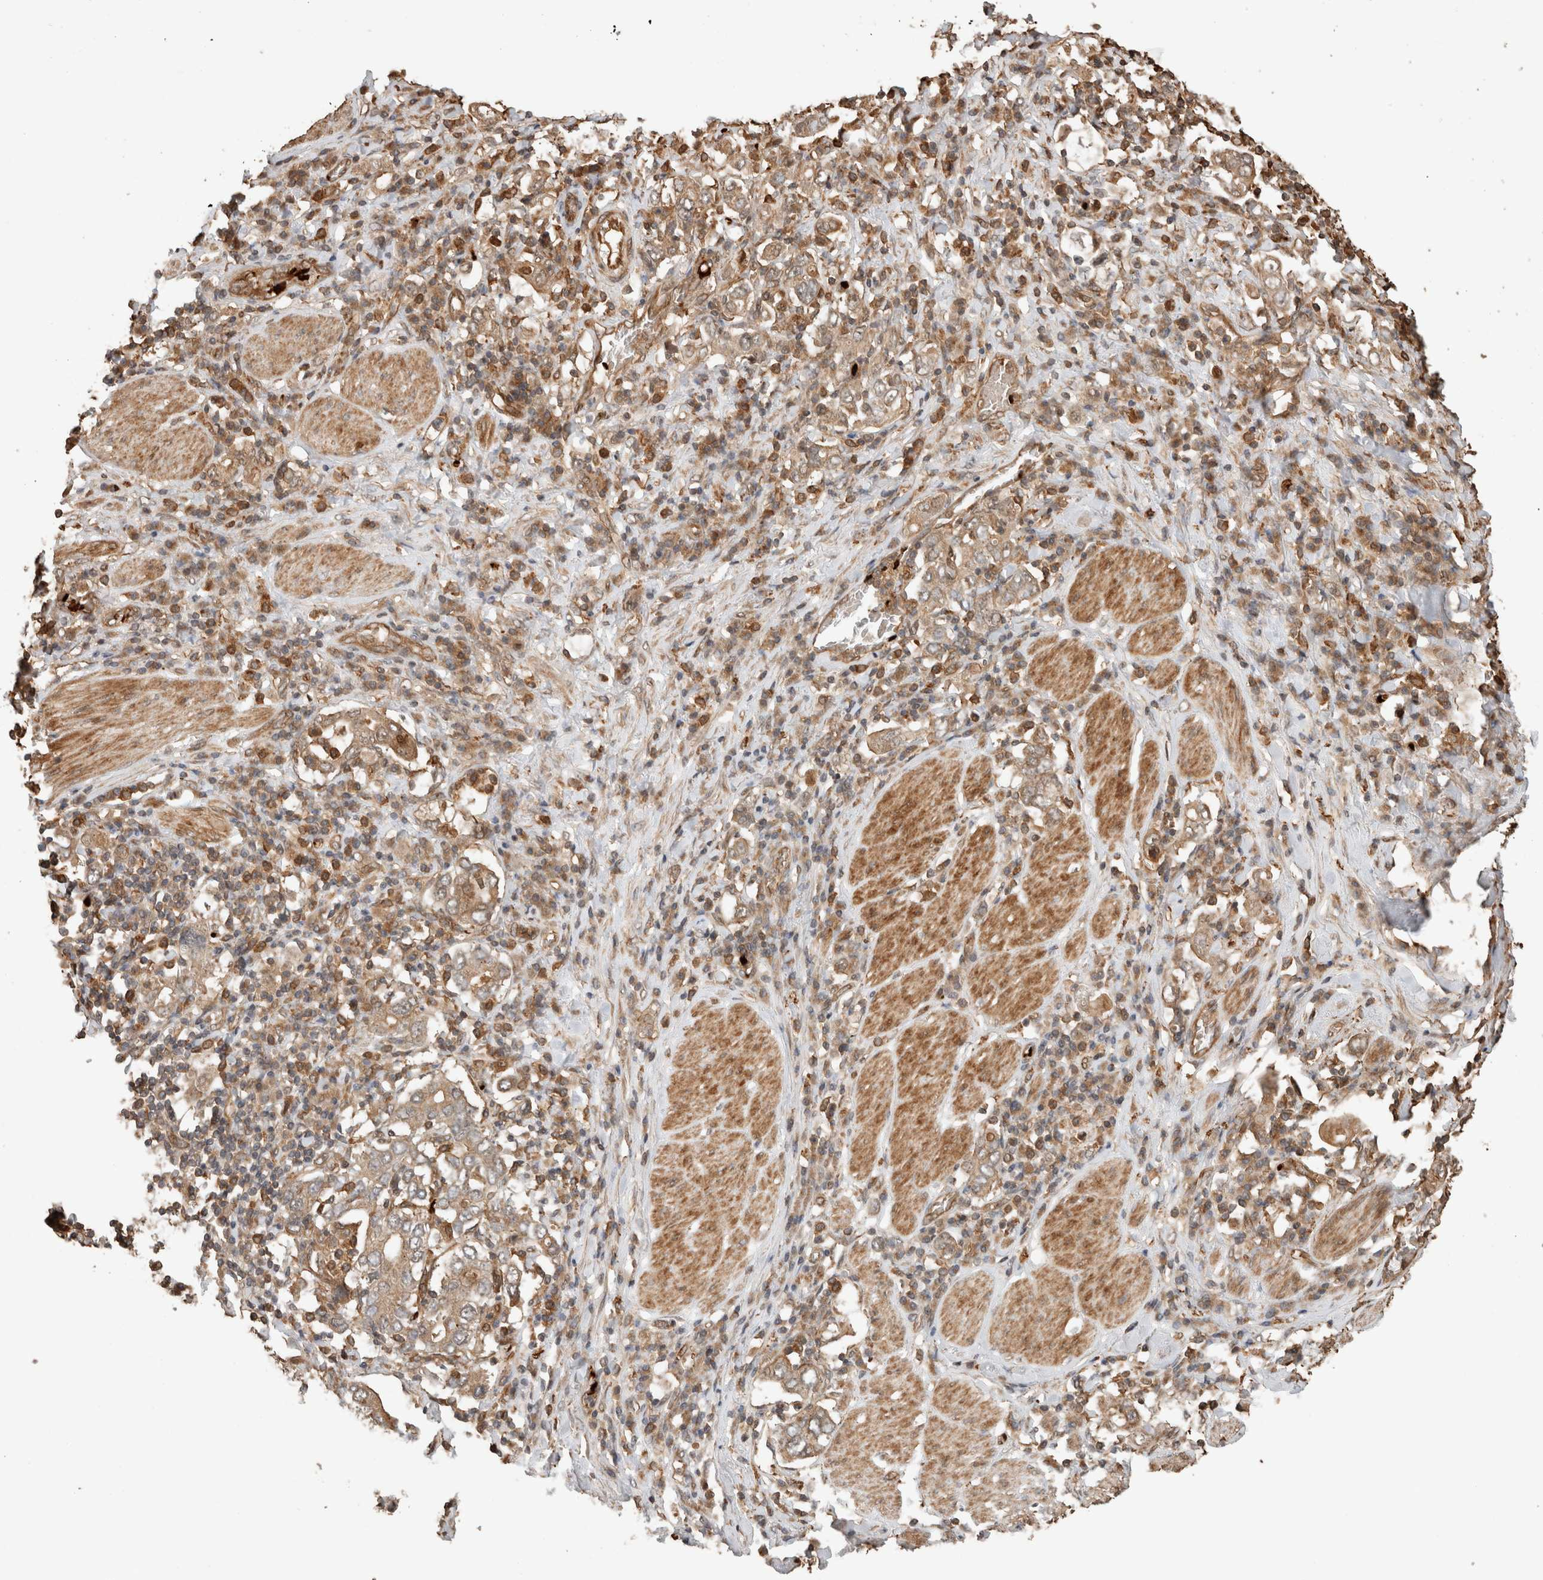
{"staining": {"intensity": "moderate", "quantity": ">75%", "location": "cytoplasmic/membranous"}, "tissue": "stomach cancer", "cell_type": "Tumor cells", "image_type": "cancer", "snomed": [{"axis": "morphology", "description": "Adenocarcinoma, NOS"}, {"axis": "topography", "description": "Stomach, upper"}], "caption": "Stomach cancer was stained to show a protein in brown. There is medium levels of moderate cytoplasmic/membranous positivity in approximately >75% of tumor cells. (IHC, brightfield microscopy, high magnification).", "gene": "OTUD6B", "patient": {"sex": "male", "age": 62}}